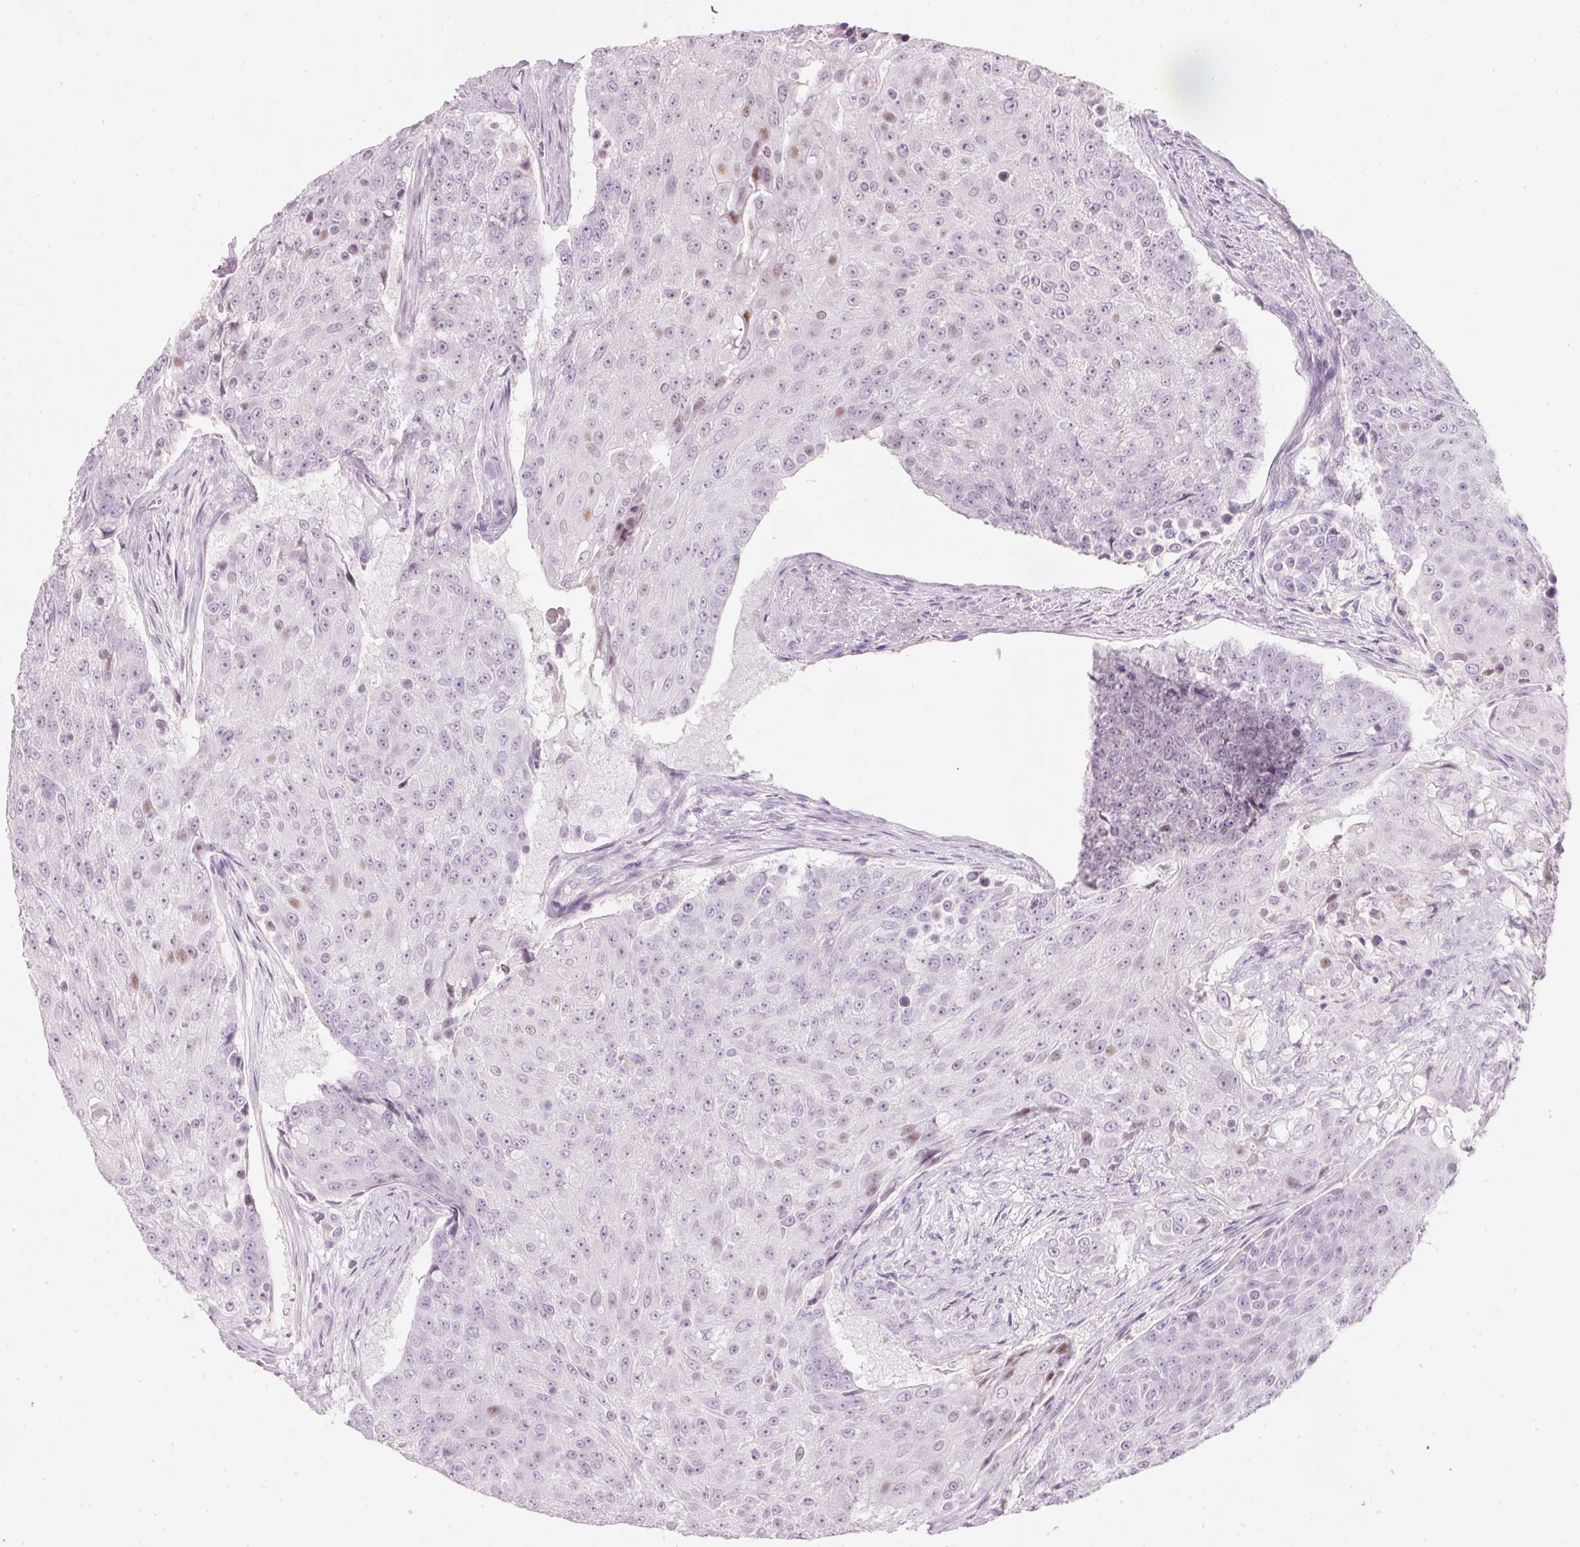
{"staining": {"intensity": "negative", "quantity": "none", "location": "none"}, "tissue": "urothelial cancer", "cell_type": "Tumor cells", "image_type": "cancer", "snomed": [{"axis": "morphology", "description": "Urothelial carcinoma, High grade"}, {"axis": "topography", "description": "Urinary bladder"}], "caption": "The histopathology image shows no significant positivity in tumor cells of high-grade urothelial carcinoma. (DAB immunohistochemistry, high magnification).", "gene": "ENSG00000206549", "patient": {"sex": "female", "age": 63}}